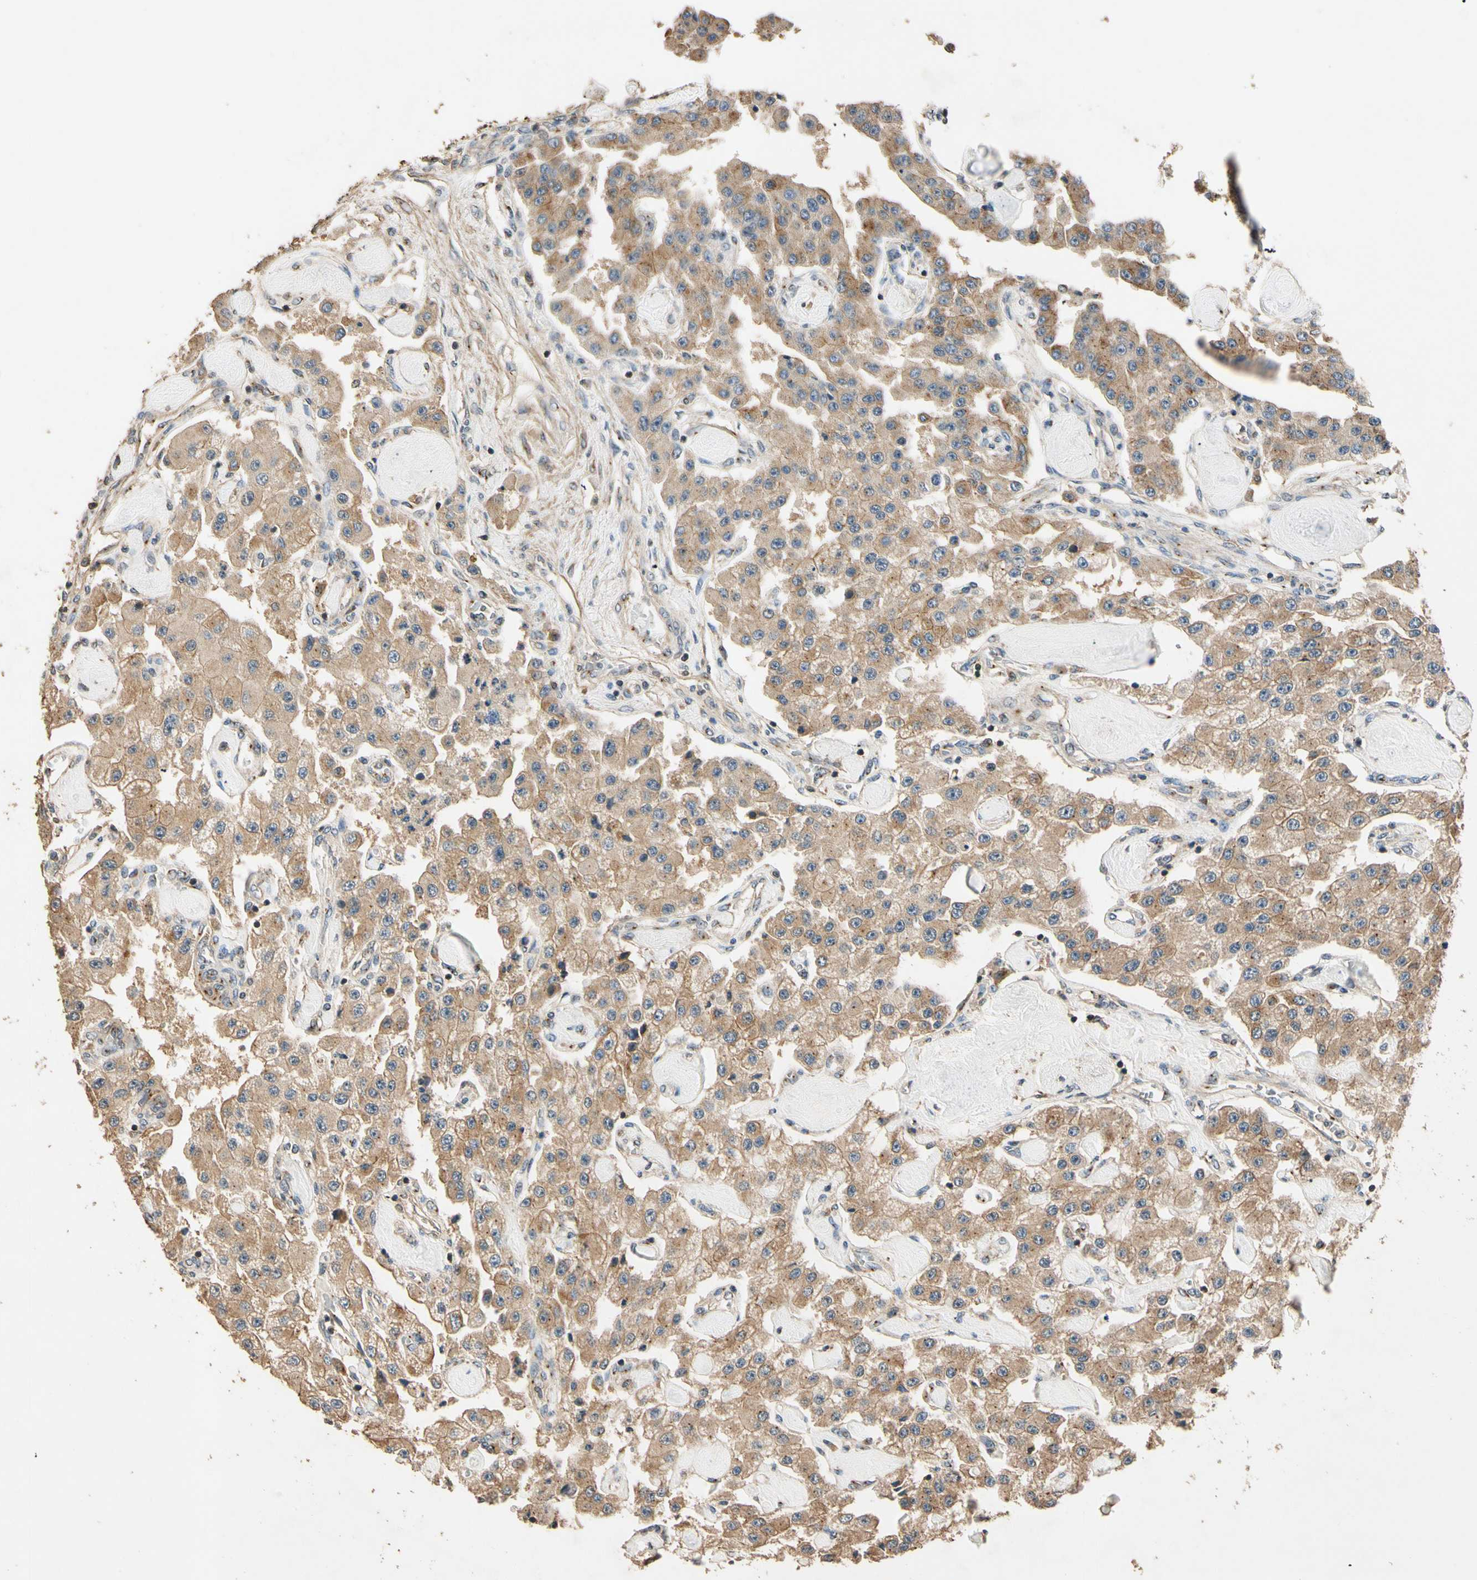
{"staining": {"intensity": "moderate", "quantity": ">75%", "location": "cytoplasmic/membranous"}, "tissue": "carcinoid", "cell_type": "Tumor cells", "image_type": "cancer", "snomed": [{"axis": "morphology", "description": "Carcinoid, malignant, NOS"}, {"axis": "topography", "description": "Pancreas"}], "caption": "There is medium levels of moderate cytoplasmic/membranous positivity in tumor cells of malignant carcinoid, as demonstrated by immunohistochemical staining (brown color).", "gene": "AKAP9", "patient": {"sex": "male", "age": 41}}